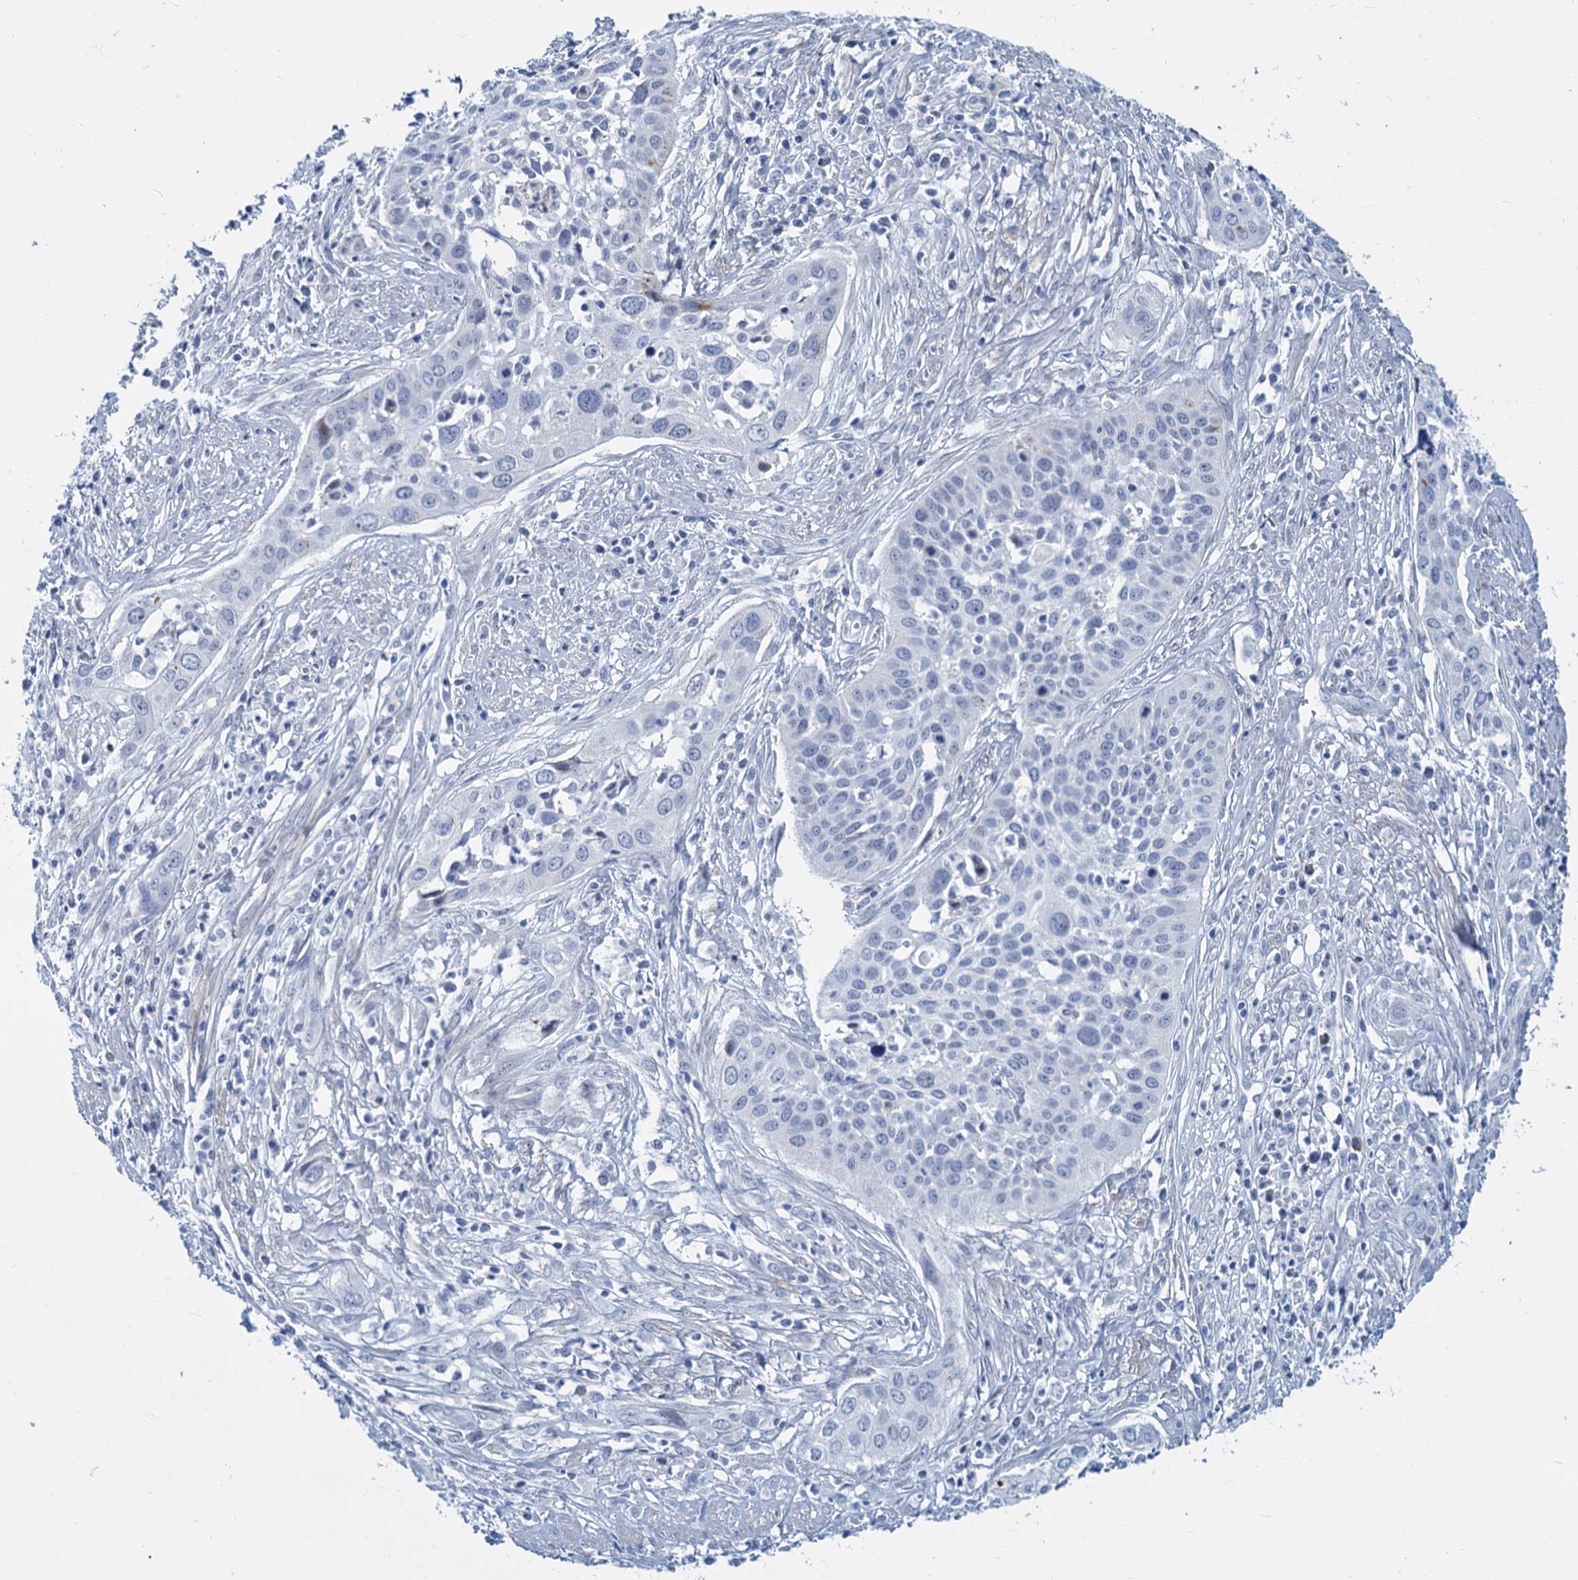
{"staining": {"intensity": "negative", "quantity": "none", "location": "none"}, "tissue": "cervical cancer", "cell_type": "Tumor cells", "image_type": "cancer", "snomed": [{"axis": "morphology", "description": "Squamous cell carcinoma, NOS"}, {"axis": "topography", "description": "Cervix"}], "caption": "A micrograph of cervical squamous cell carcinoma stained for a protein displays no brown staining in tumor cells.", "gene": "GSTM3", "patient": {"sex": "female", "age": 34}}